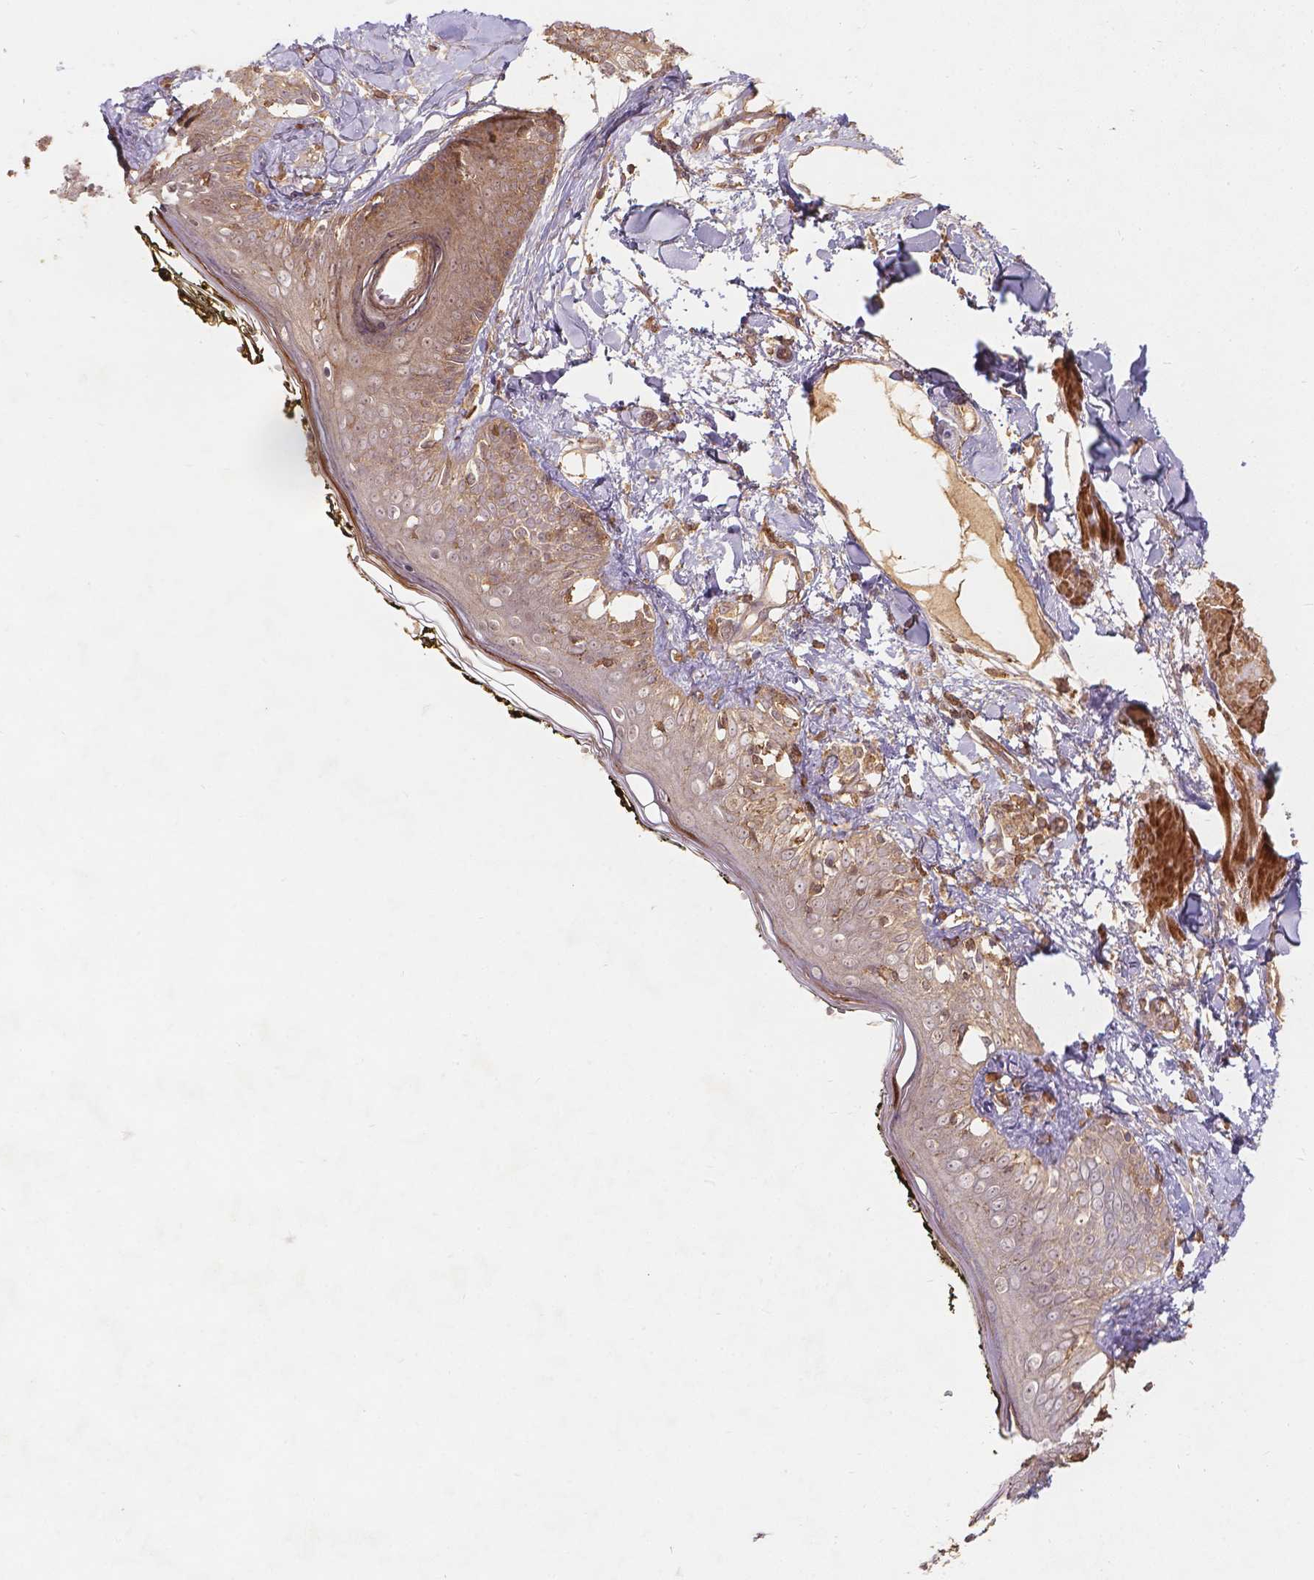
{"staining": {"intensity": "moderate", "quantity": ">75%", "location": "cytoplasmic/membranous"}, "tissue": "skin", "cell_type": "Fibroblasts", "image_type": "normal", "snomed": [{"axis": "morphology", "description": "Normal tissue, NOS"}, {"axis": "topography", "description": "Skin"}], "caption": "Immunohistochemical staining of benign skin reveals medium levels of moderate cytoplasmic/membranous expression in approximately >75% of fibroblasts. (DAB (3,3'-diaminobenzidine) = brown stain, brightfield microscopy at high magnification).", "gene": "XPR1", "patient": {"sex": "male", "age": 76}}